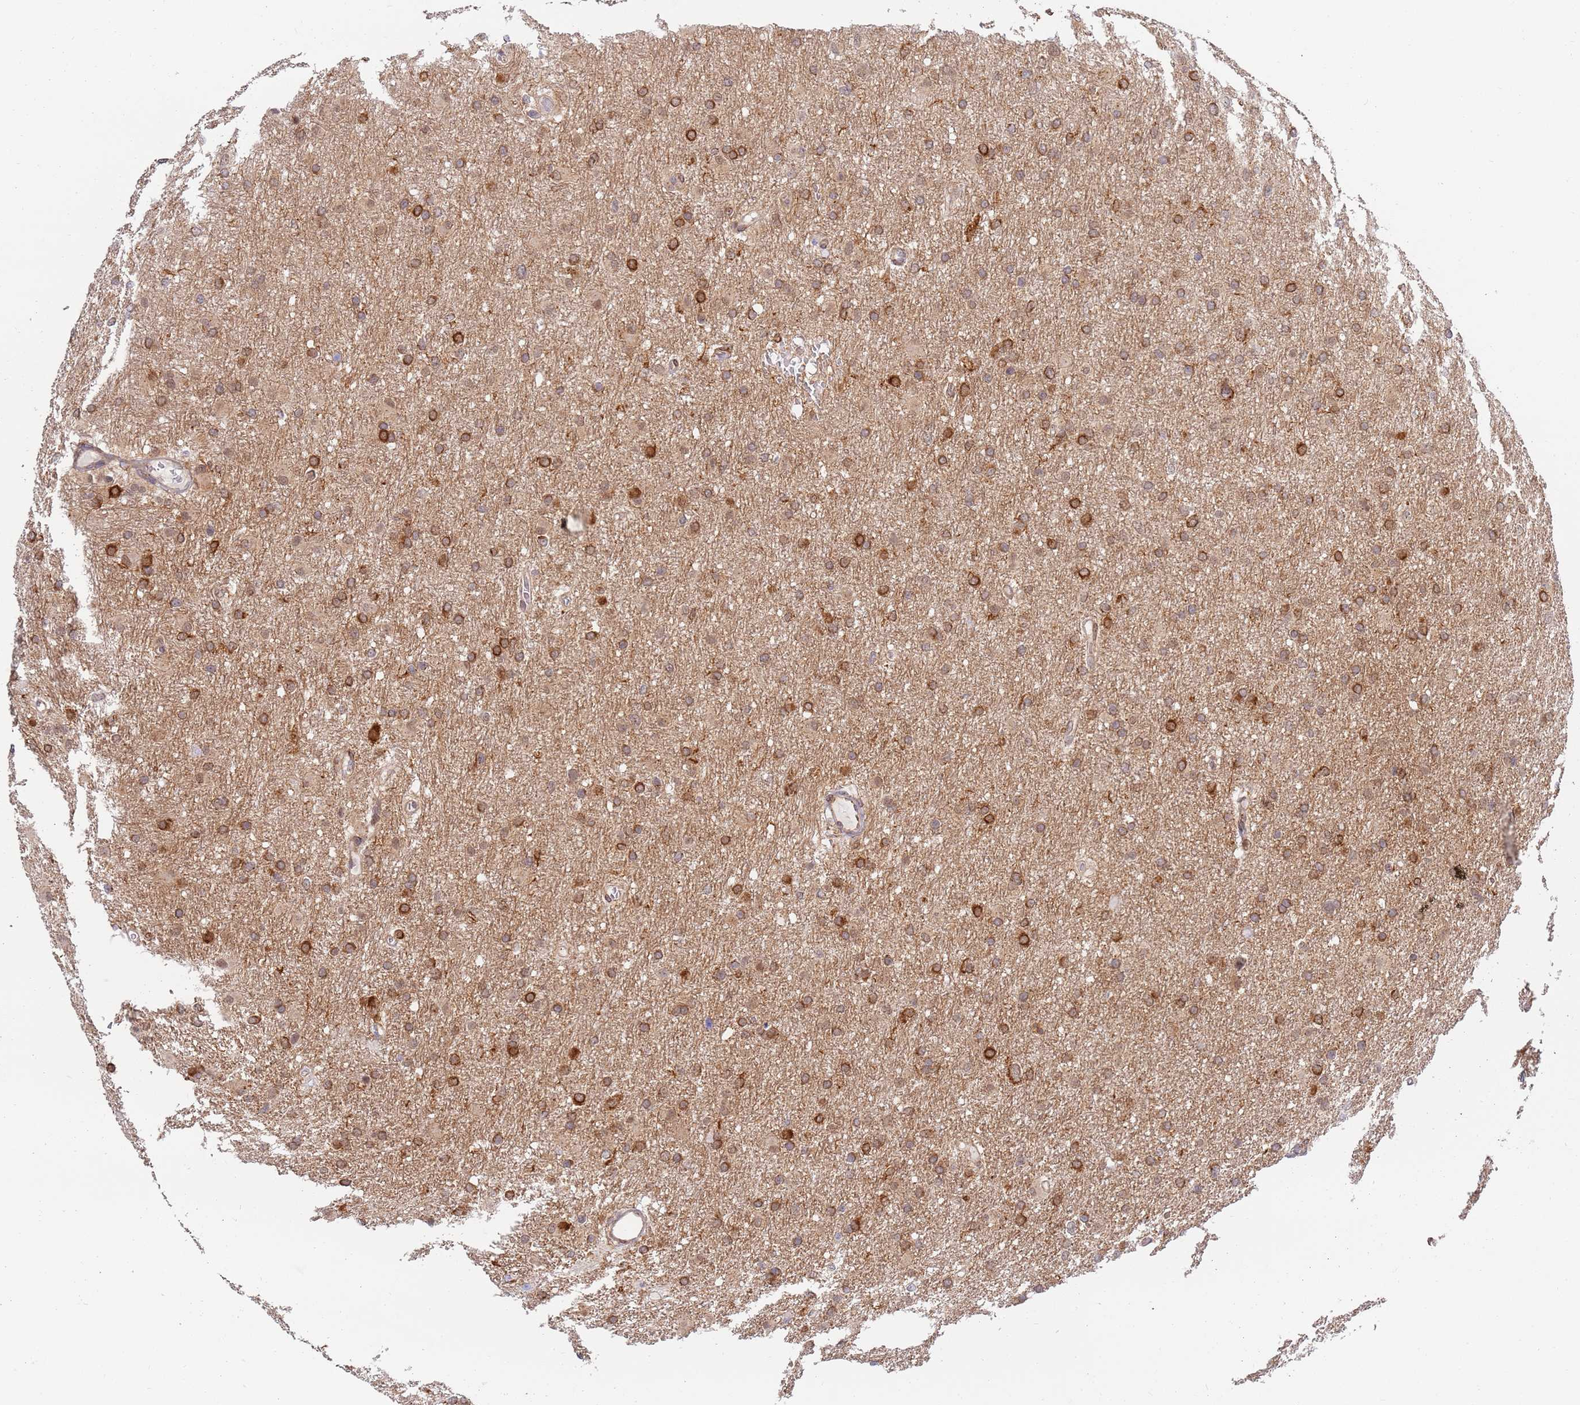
{"staining": {"intensity": "strong", "quantity": ">75%", "location": "cytoplasmic/membranous"}, "tissue": "glioma", "cell_type": "Tumor cells", "image_type": "cancer", "snomed": [{"axis": "morphology", "description": "Glioma, malignant, High grade"}, {"axis": "topography", "description": "Cerebral cortex"}], "caption": "A micrograph of human high-grade glioma (malignant) stained for a protein displays strong cytoplasmic/membranous brown staining in tumor cells.", "gene": "CEP170", "patient": {"sex": "female", "age": 36}}